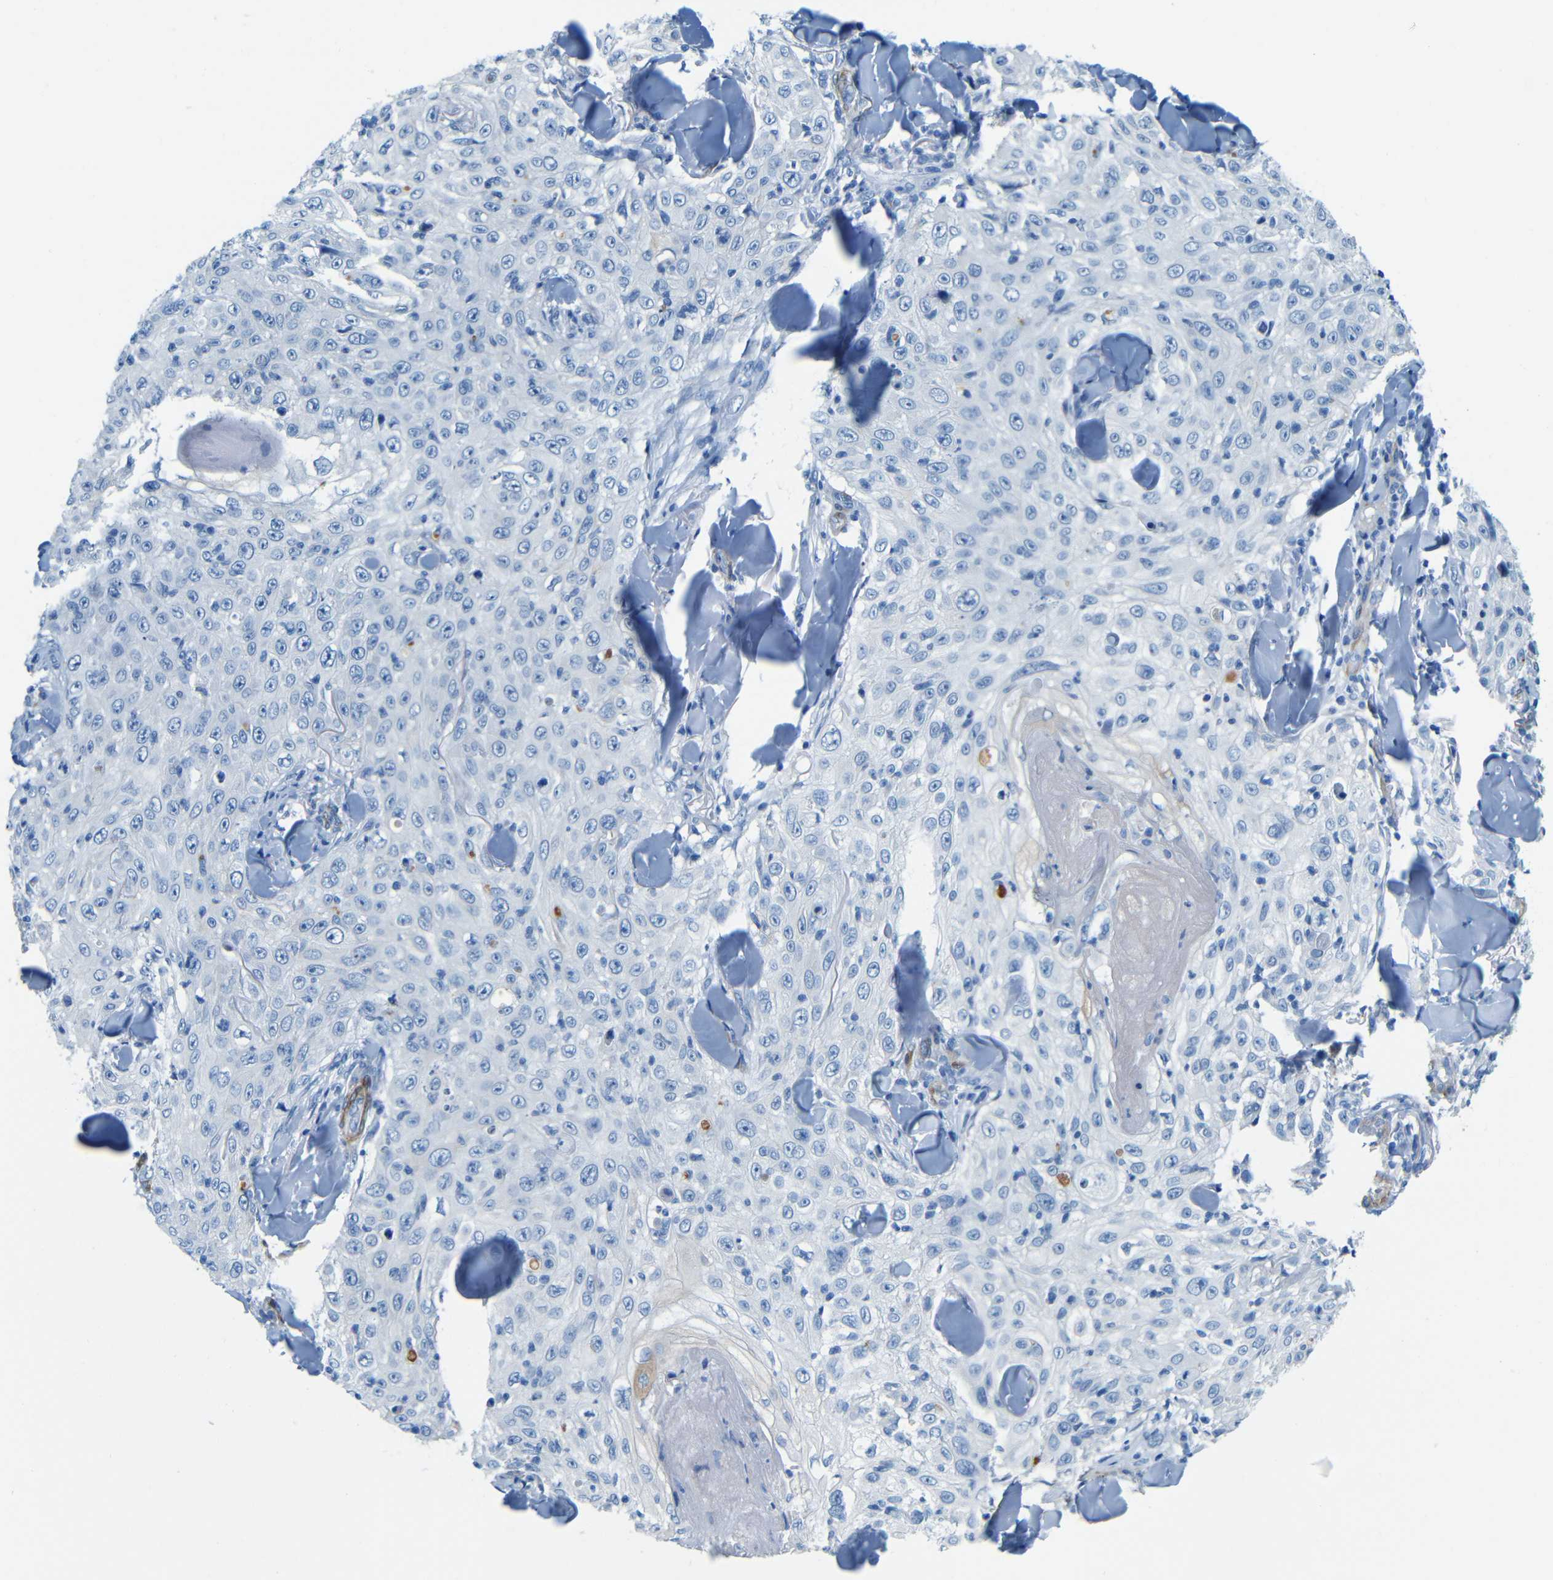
{"staining": {"intensity": "negative", "quantity": "none", "location": "none"}, "tissue": "skin cancer", "cell_type": "Tumor cells", "image_type": "cancer", "snomed": [{"axis": "morphology", "description": "Squamous cell carcinoma, NOS"}, {"axis": "topography", "description": "Skin"}], "caption": "There is no significant staining in tumor cells of skin cancer.", "gene": "MAP2", "patient": {"sex": "male", "age": 86}}